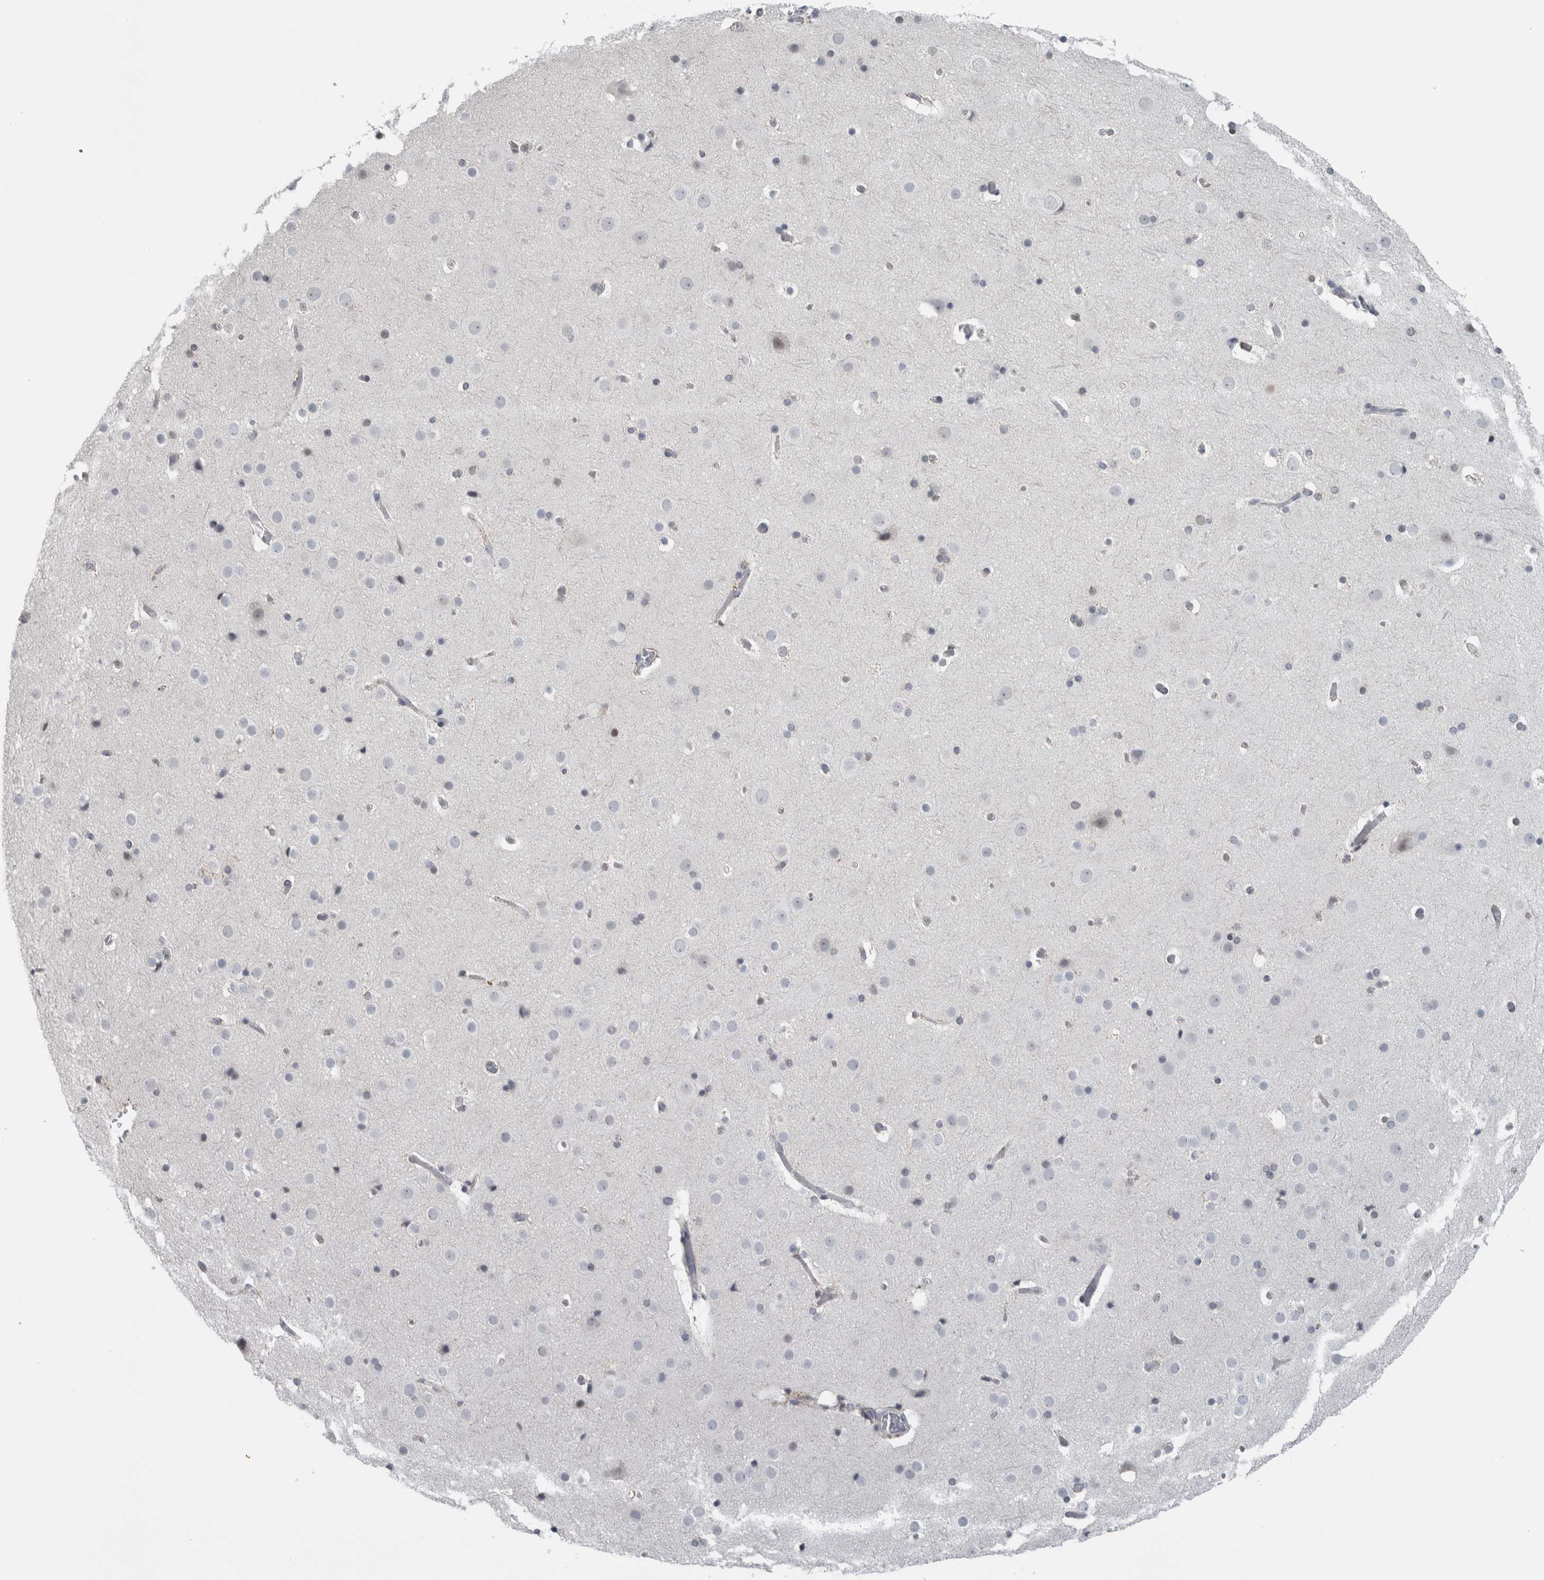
{"staining": {"intensity": "negative", "quantity": "none", "location": "none"}, "tissue": "cerebral cortex", "cell_type": "Endothelial cells", "image_type": "normal", "snomed": [{"axis": "morphology", "description": "Normal tissue, NOS"}, {"axis": "topography", "description": "Cerebral cortex"}], "caption": "Immunohistochemical staining of benign human cerebral cortex displays no significant staining in endothelial cells.", "gene": "PLIN1", "patient": {"sex": "male", "age": 57}}